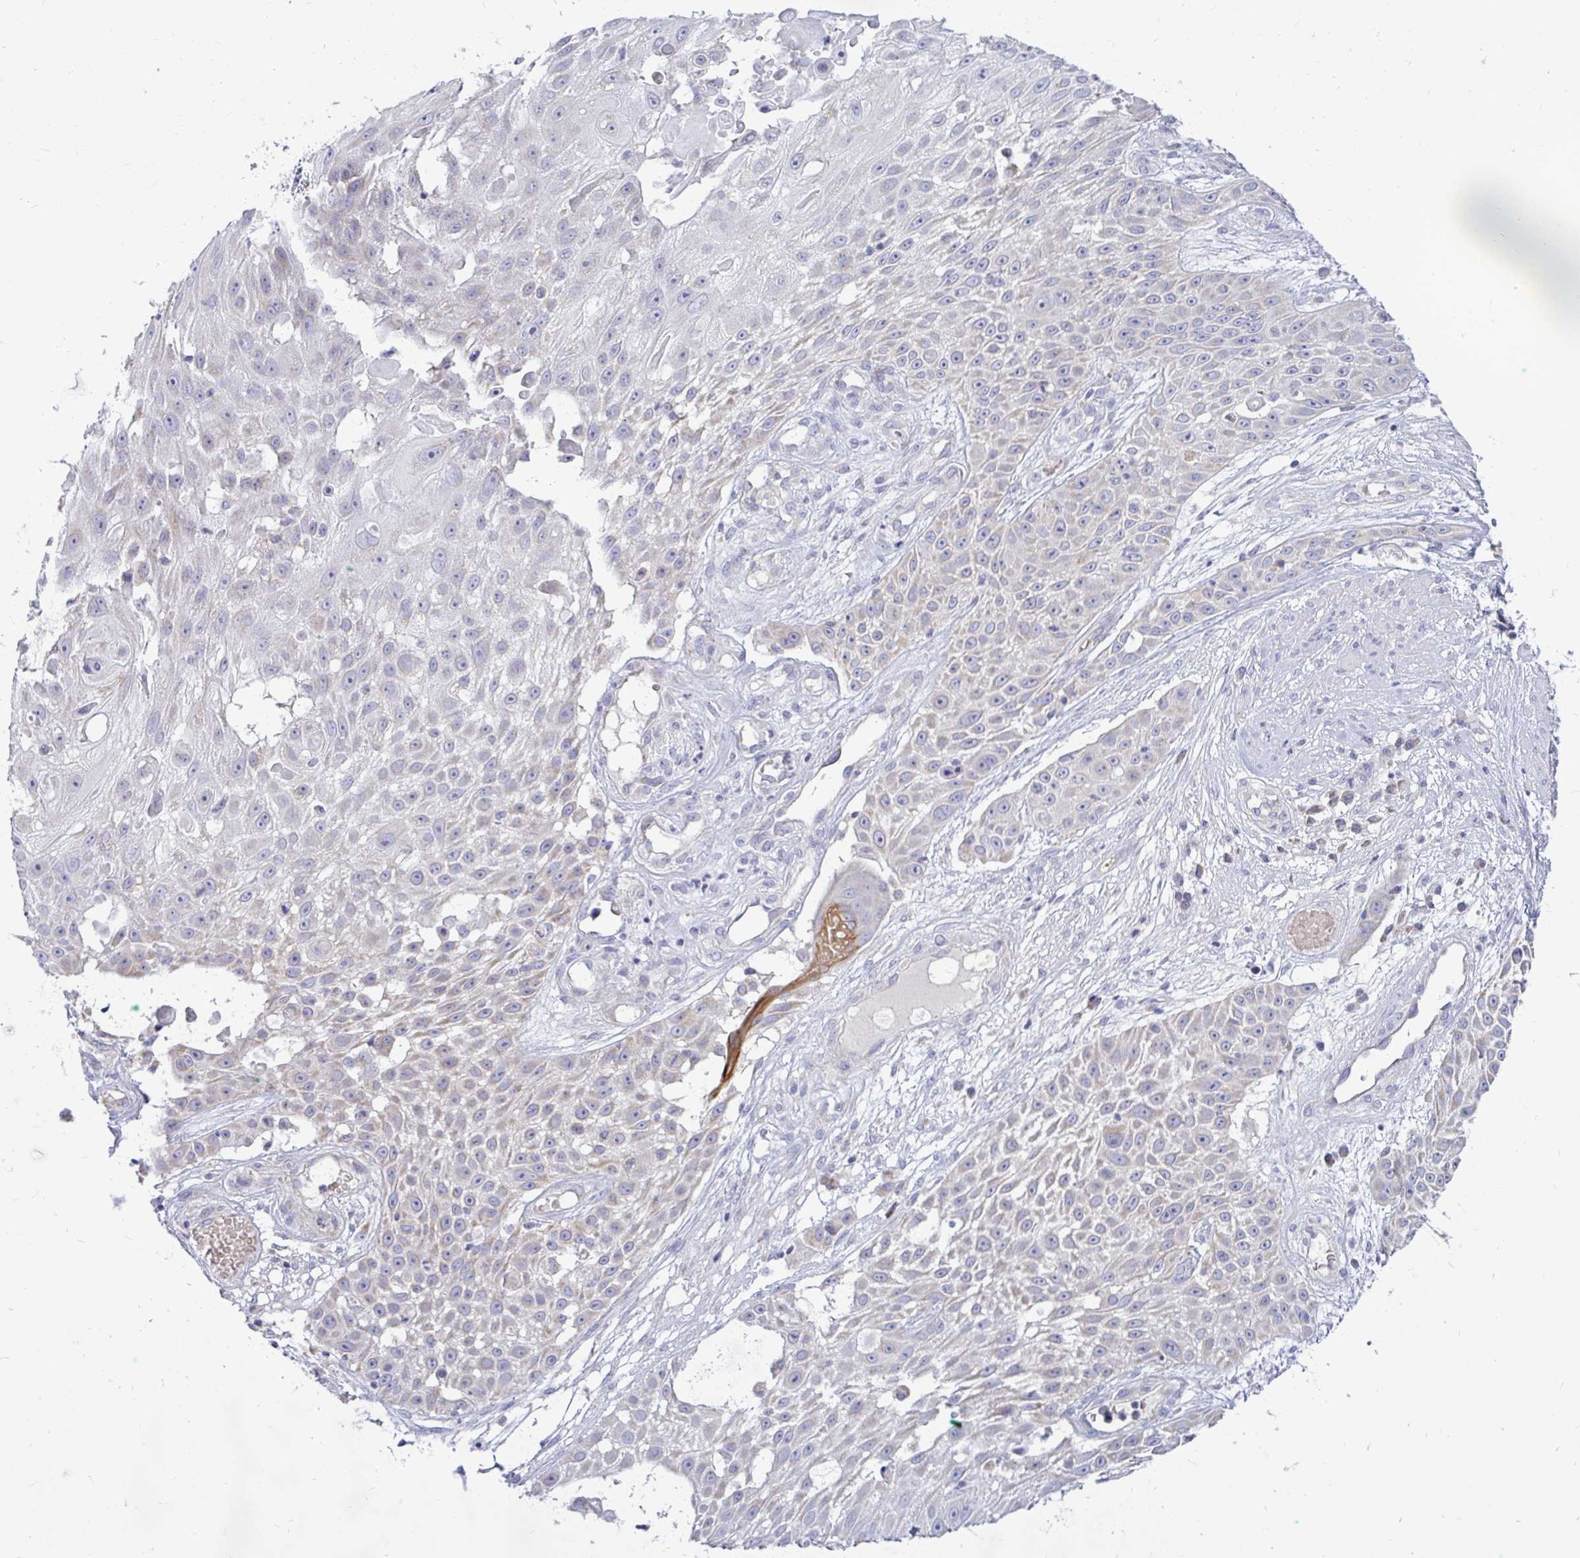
{"staining": {"intensity": "negative", "quantity": "none", "location": "none"}, "tissue": "skin cancer", "cell_type": "Tumor cells", "image_type": "cancer", "snomed": [{"axis": "morphology", "description": "Squamous cell carcinoma, NOS"}, {"axis": "topography", "description": "Skin"}], "caption": "IHC of human squamous cell carcinoma (skin) exhibits no expression in tumor cells.", "gene": "OR10R2", "patient": {"sex": "female", "age": 86}}